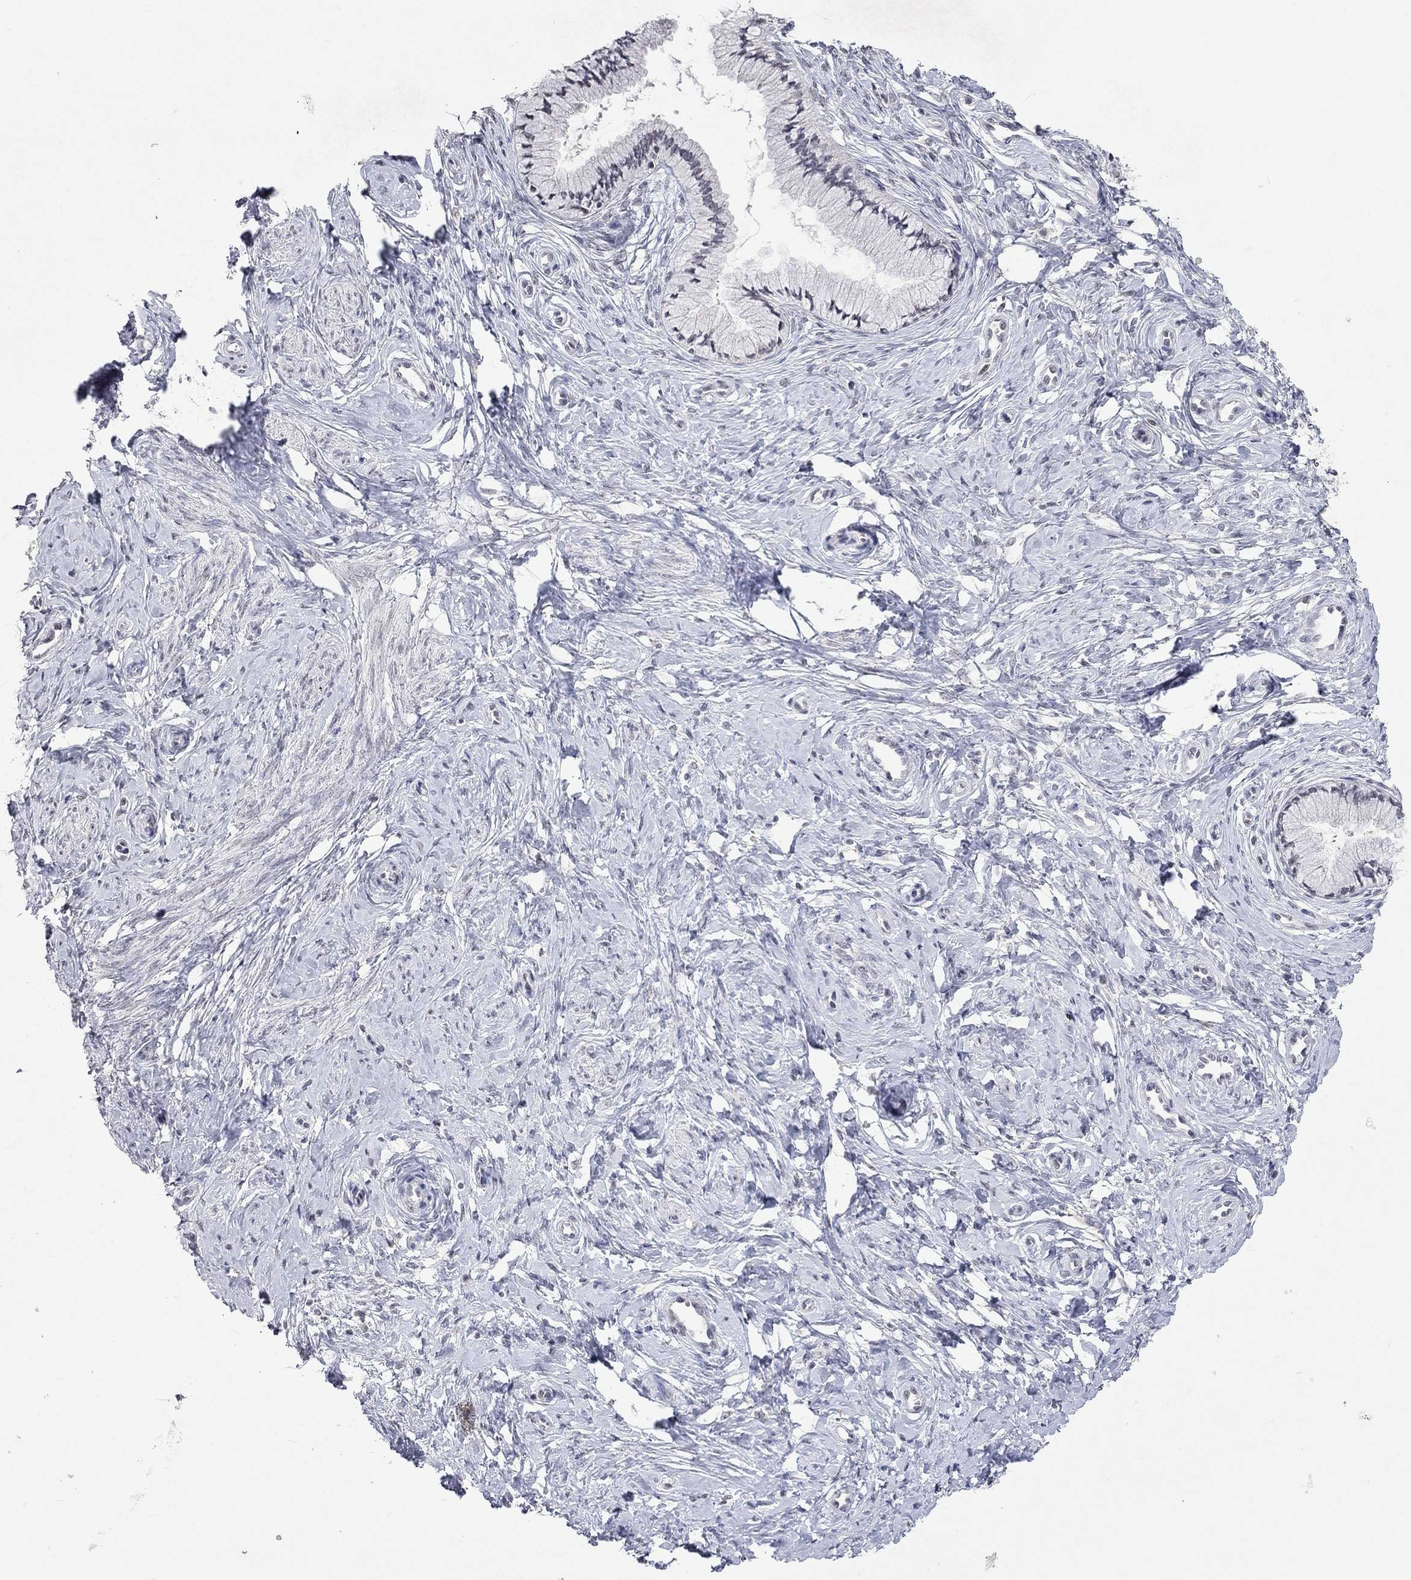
{"staining": {"intensity": "negative", "quantity": "none", "location": "none"}, "tissue": "cervix", "cell_type": "Glandular cells", "image_type": "normal", "snomed": [{"axis": "morphology", "description": "Normal tissue, NOS"}, {"axis": "topography", "description": "Cervix"}], "caption": "High power microscopy histopathology image of an immunohistochemistry (IHC) histopathology image of normal cervix, revealing no significant positivity in glandular cells.", "gene": "TMEM143", "patient": {"sex": "female", "age": 37}}